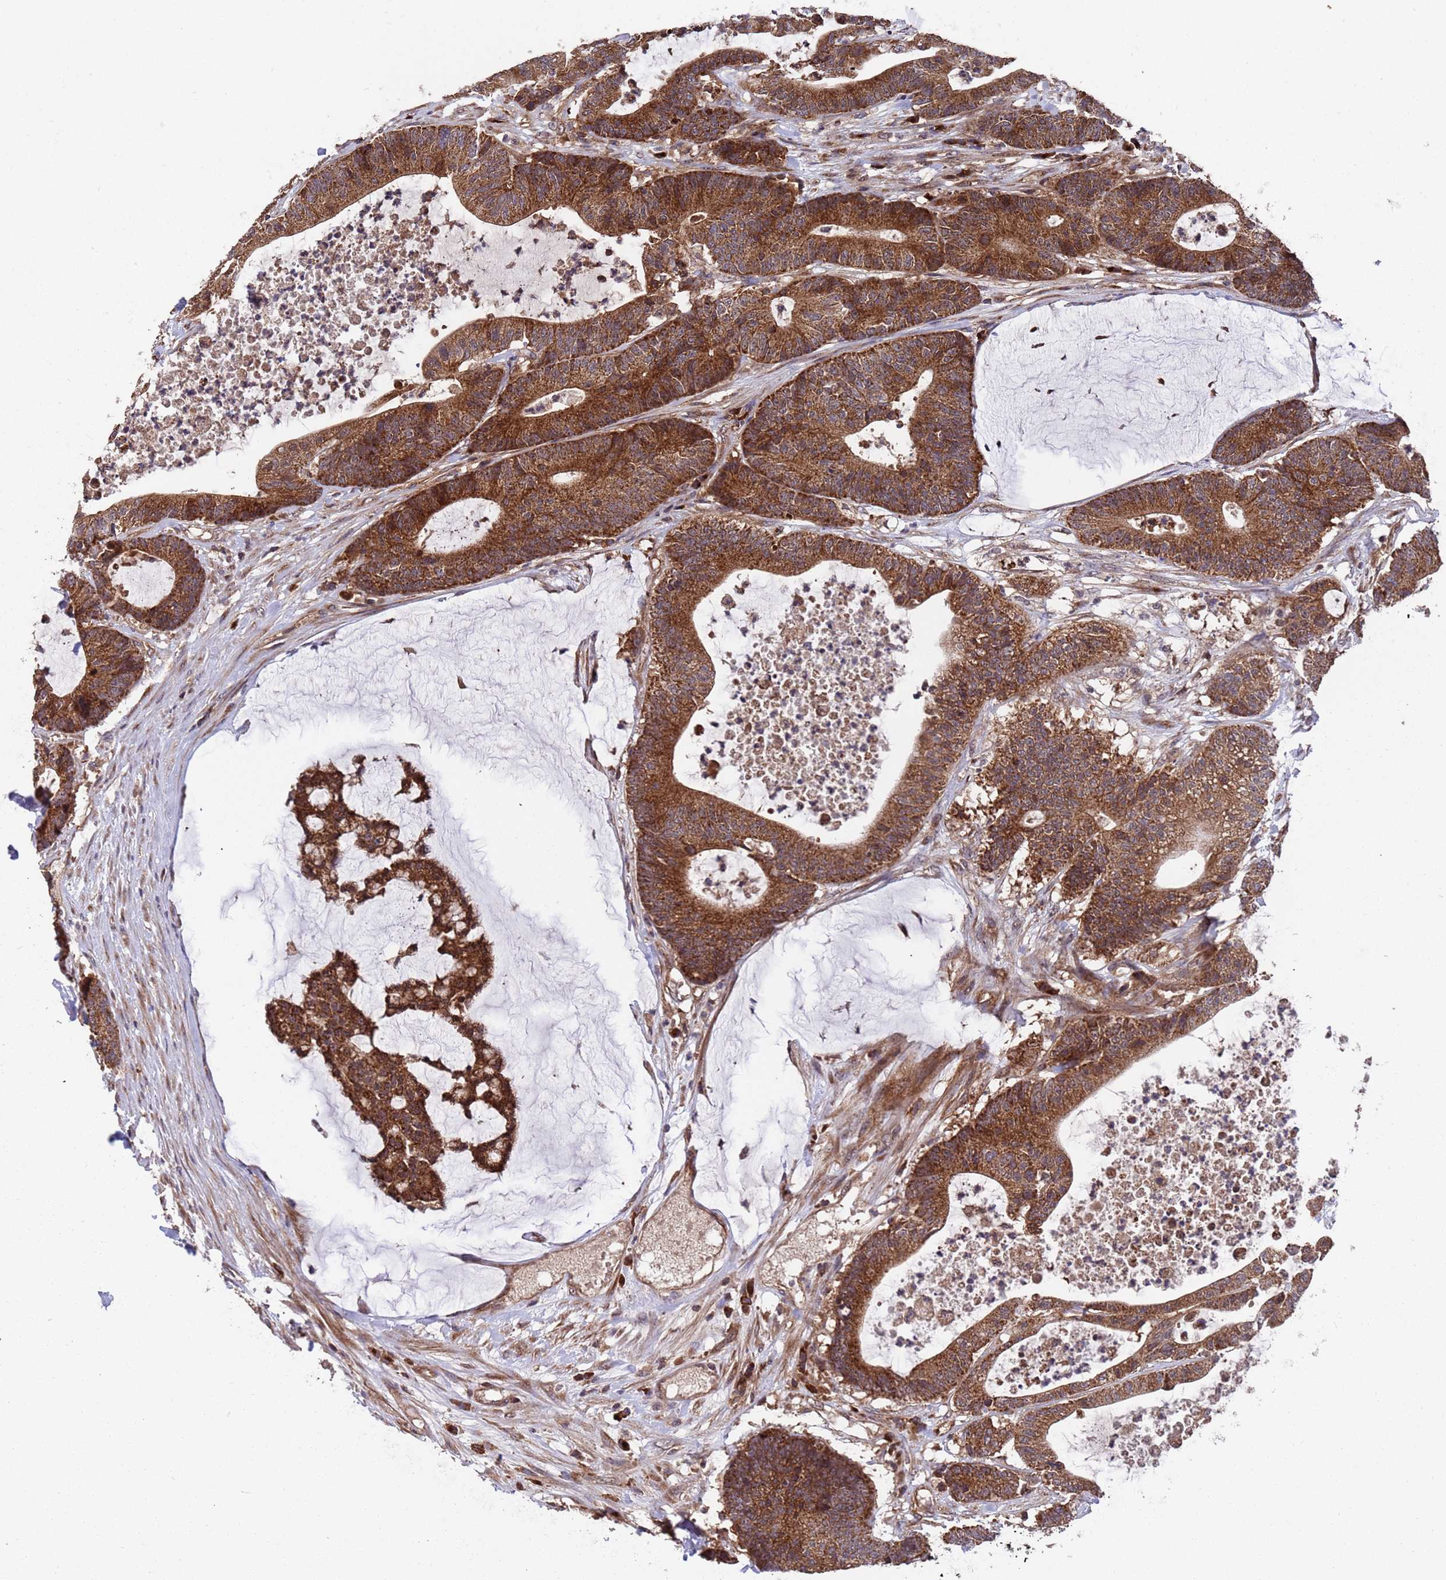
{"staining": {"intensity": "strong", "quantity": ">75%", "location": "cytoplasmic/membranous"}, "tissue": "colorectal cancer", "cell_type": "Tumor cells", "image_type": "cancer", "snomed": [{"axis": "morphology", "description": "Adenocarcinoma, NOS"}, {"axis": "topography", "description": "Colon"}], "caption": "Adenocarcinoma (colorectal) tissue reveals strong cytoplasmic/membranous expression in approximately >75% of tumor cells, visualized by immunohistochemistry.", "gene": "TSR3", "patient": {"sex": "female", "age": 84}}